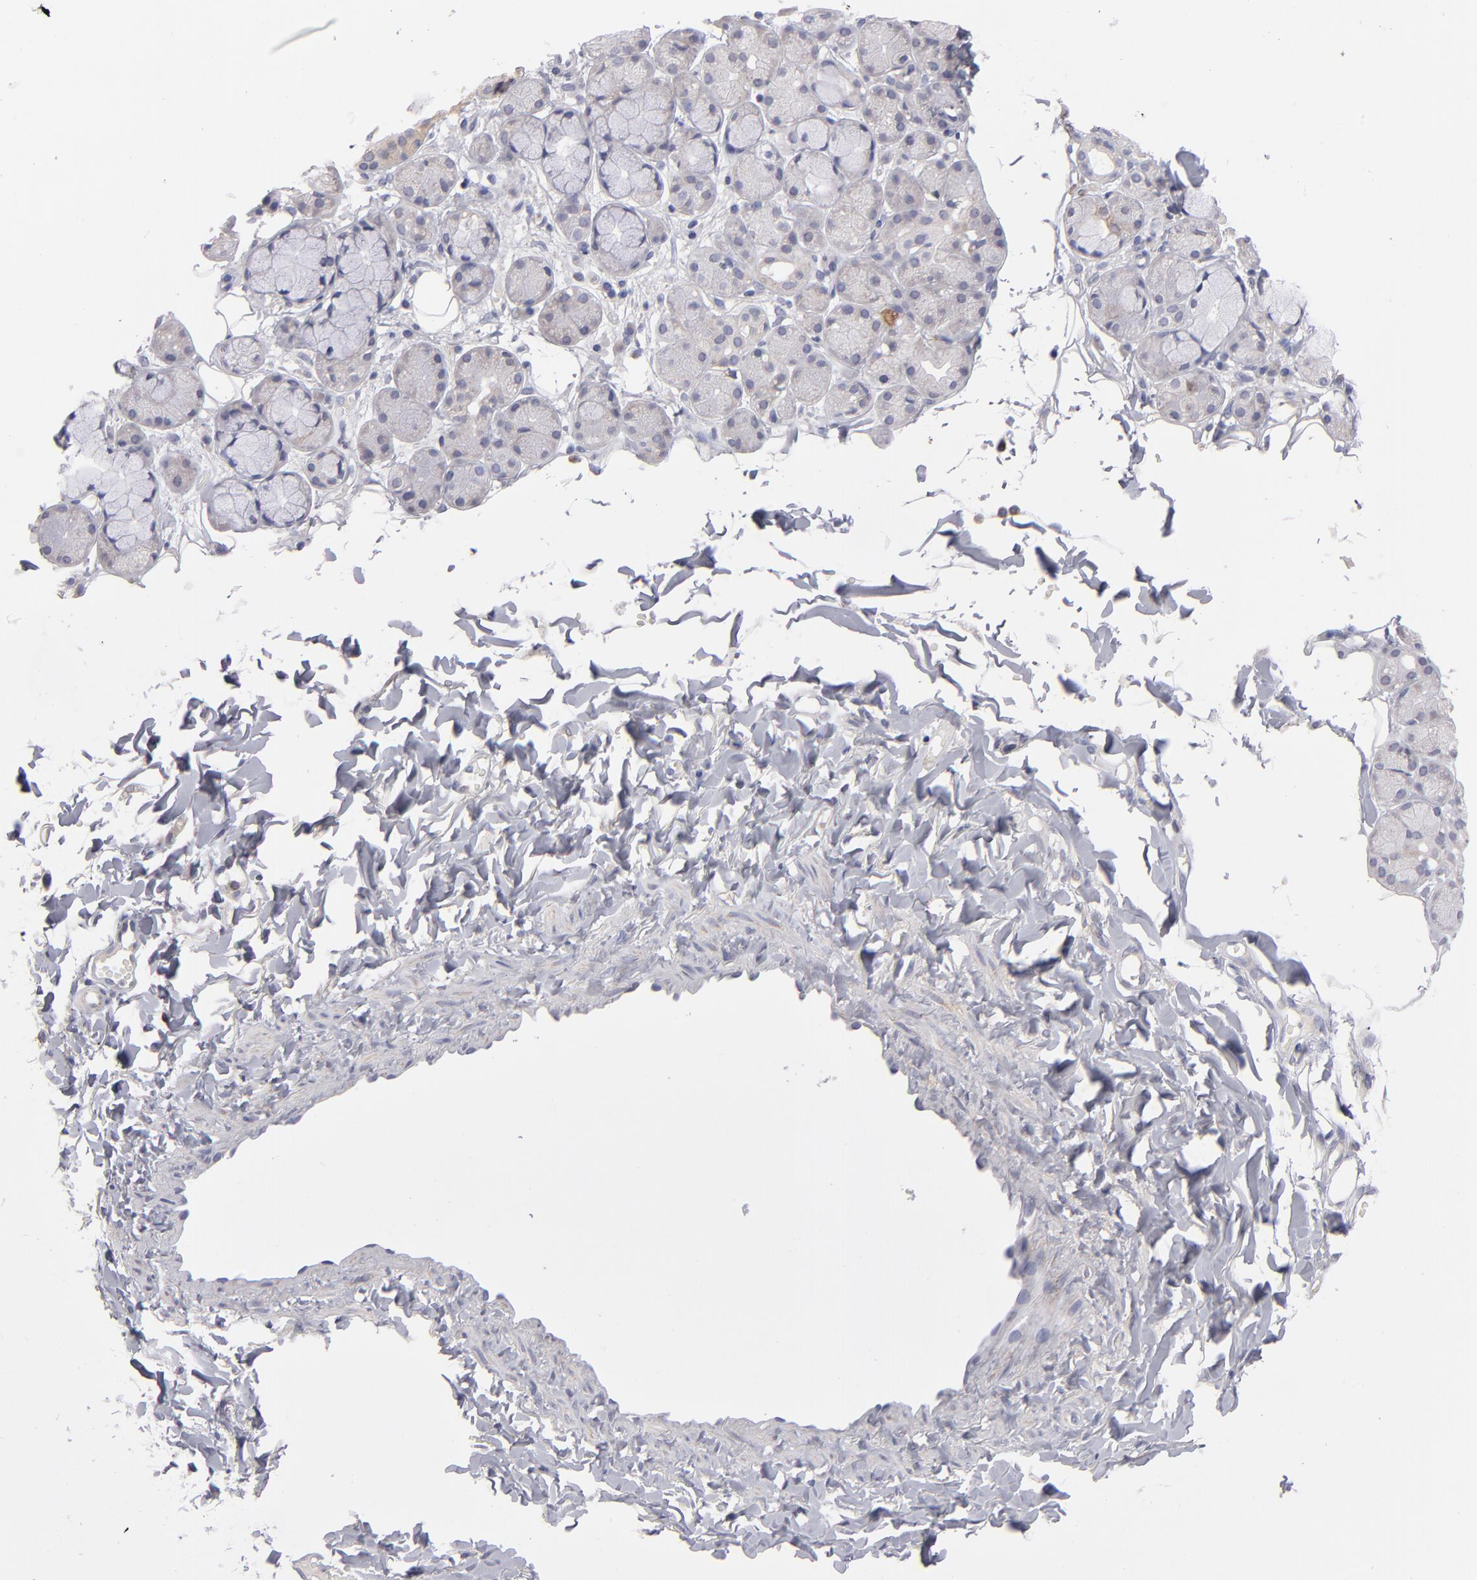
{"staining": {"intensity": "moderate", "quantity": "<25%", "location": "cytoplasmic/membranous"}, "tissue": "salivary gland", "cell_type": "Glandular cells", "image_type": "normal", "snomed": [{"axis": "morphology", "description": "Normal tissue, NOS"}, {"axis": "topography", "description": "Skeletal muscle"}, {"axis": "topography", "description": "Oral tissue"}, {"axis": "topography", "description": "Salivary gland"}, {"axis": "topography", "description": "Peripheral nerve tissue"}], "caption": "Salivary gland stained with immunohistochemistry (IHC) displays moderate cytoplasmic/membranous positivity in about <25% of glandular cells. (Stains: DAB in brown, nuclei in blue, Microscopy: brightfield microscopy at high magnification).", "gene": "HCCS", "patient": {"sex": "male", "age": 54}}